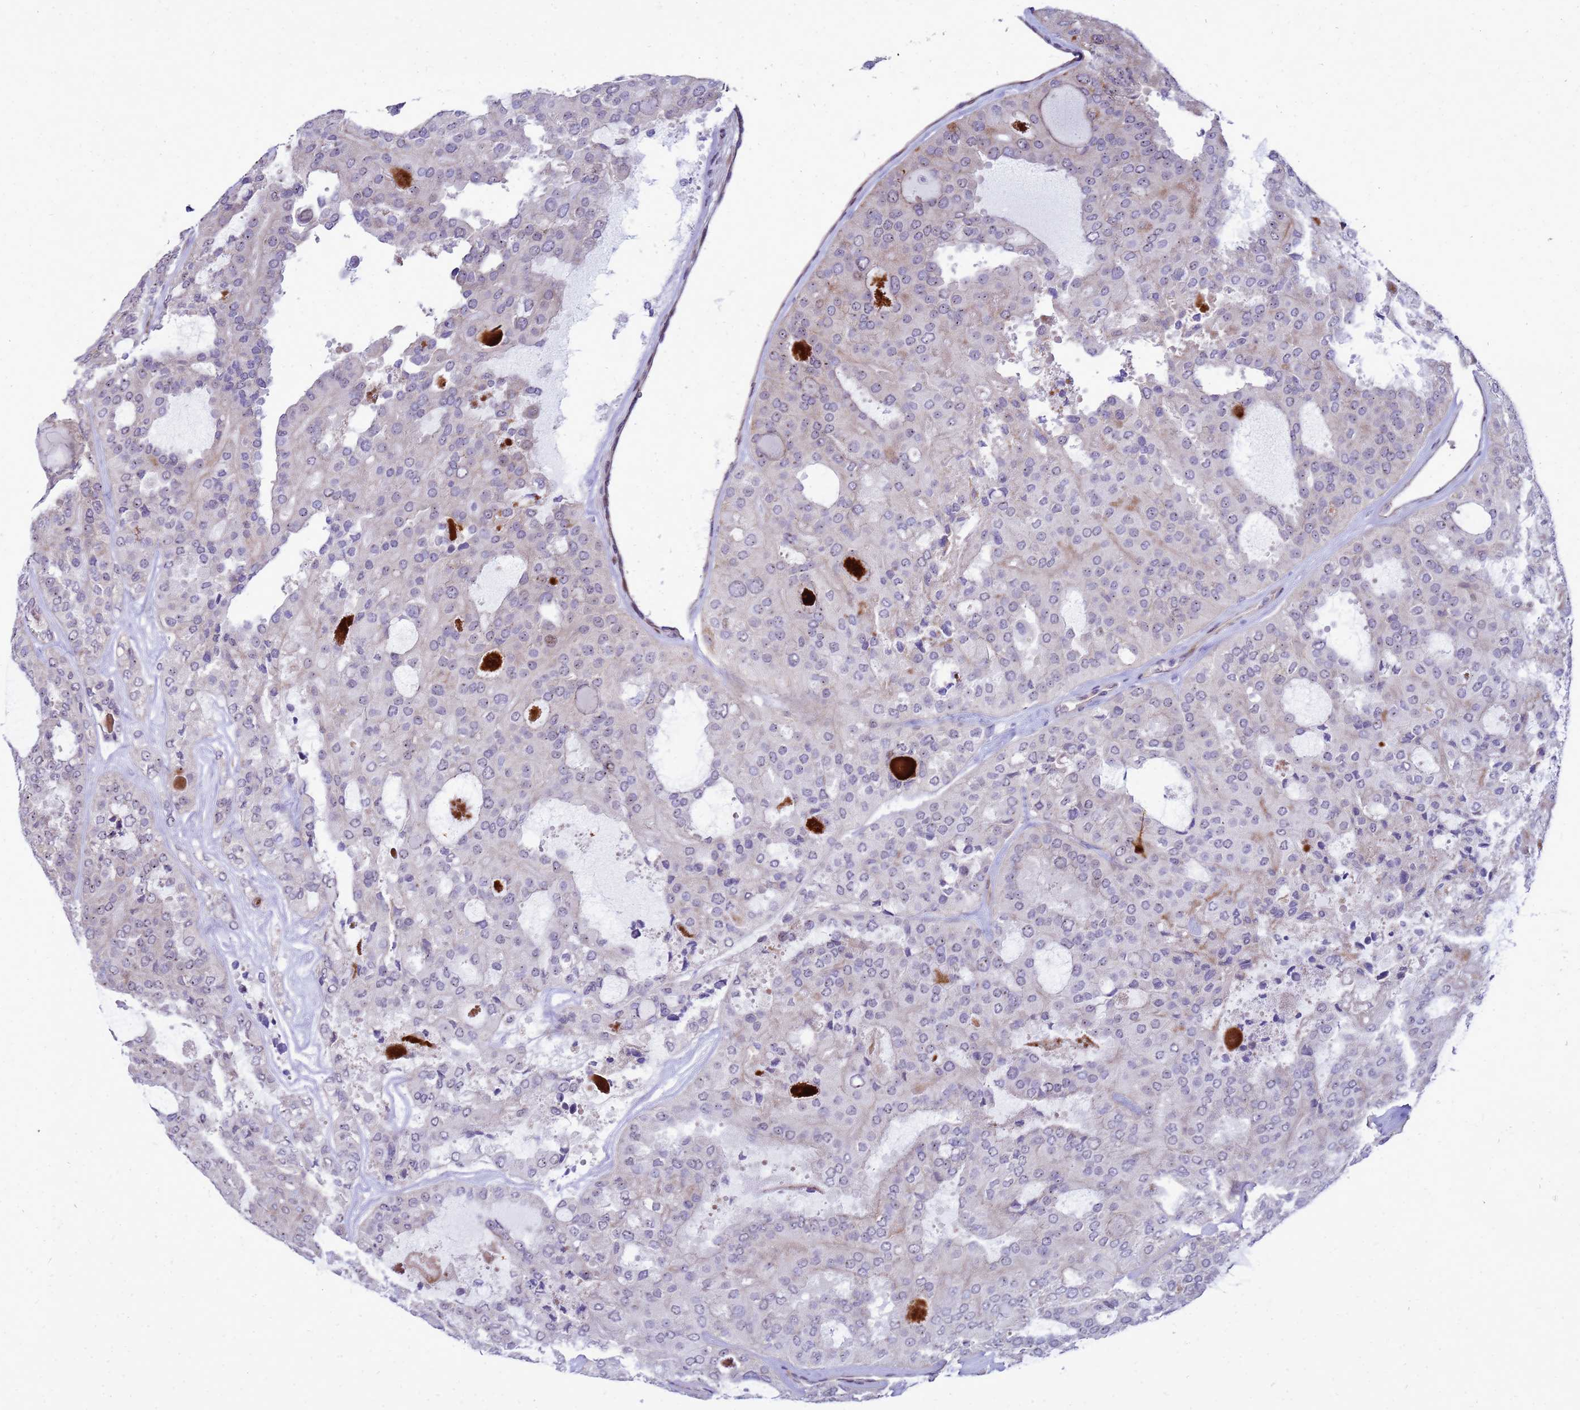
{"staining": {"intensity": "negative", "quantity": "none", "location": "none"}, "tissue": "thyroid cancer", "cell_type": "Tumor cells", "image_type": "cancer", "snomed": [{"axis": "morphology", "description": "Follicular adenoma carcinoma, NOS"}, {"axis": "topography", "description": "Thyroid gland"}], "caption": "Immunohistochemical staining of human follicular adenoma carcinoma (thyroid) exhibits no significant expression in tumor cells.", "gene": "RSPO1", "patient": {"sex": "male", "age": 75}}